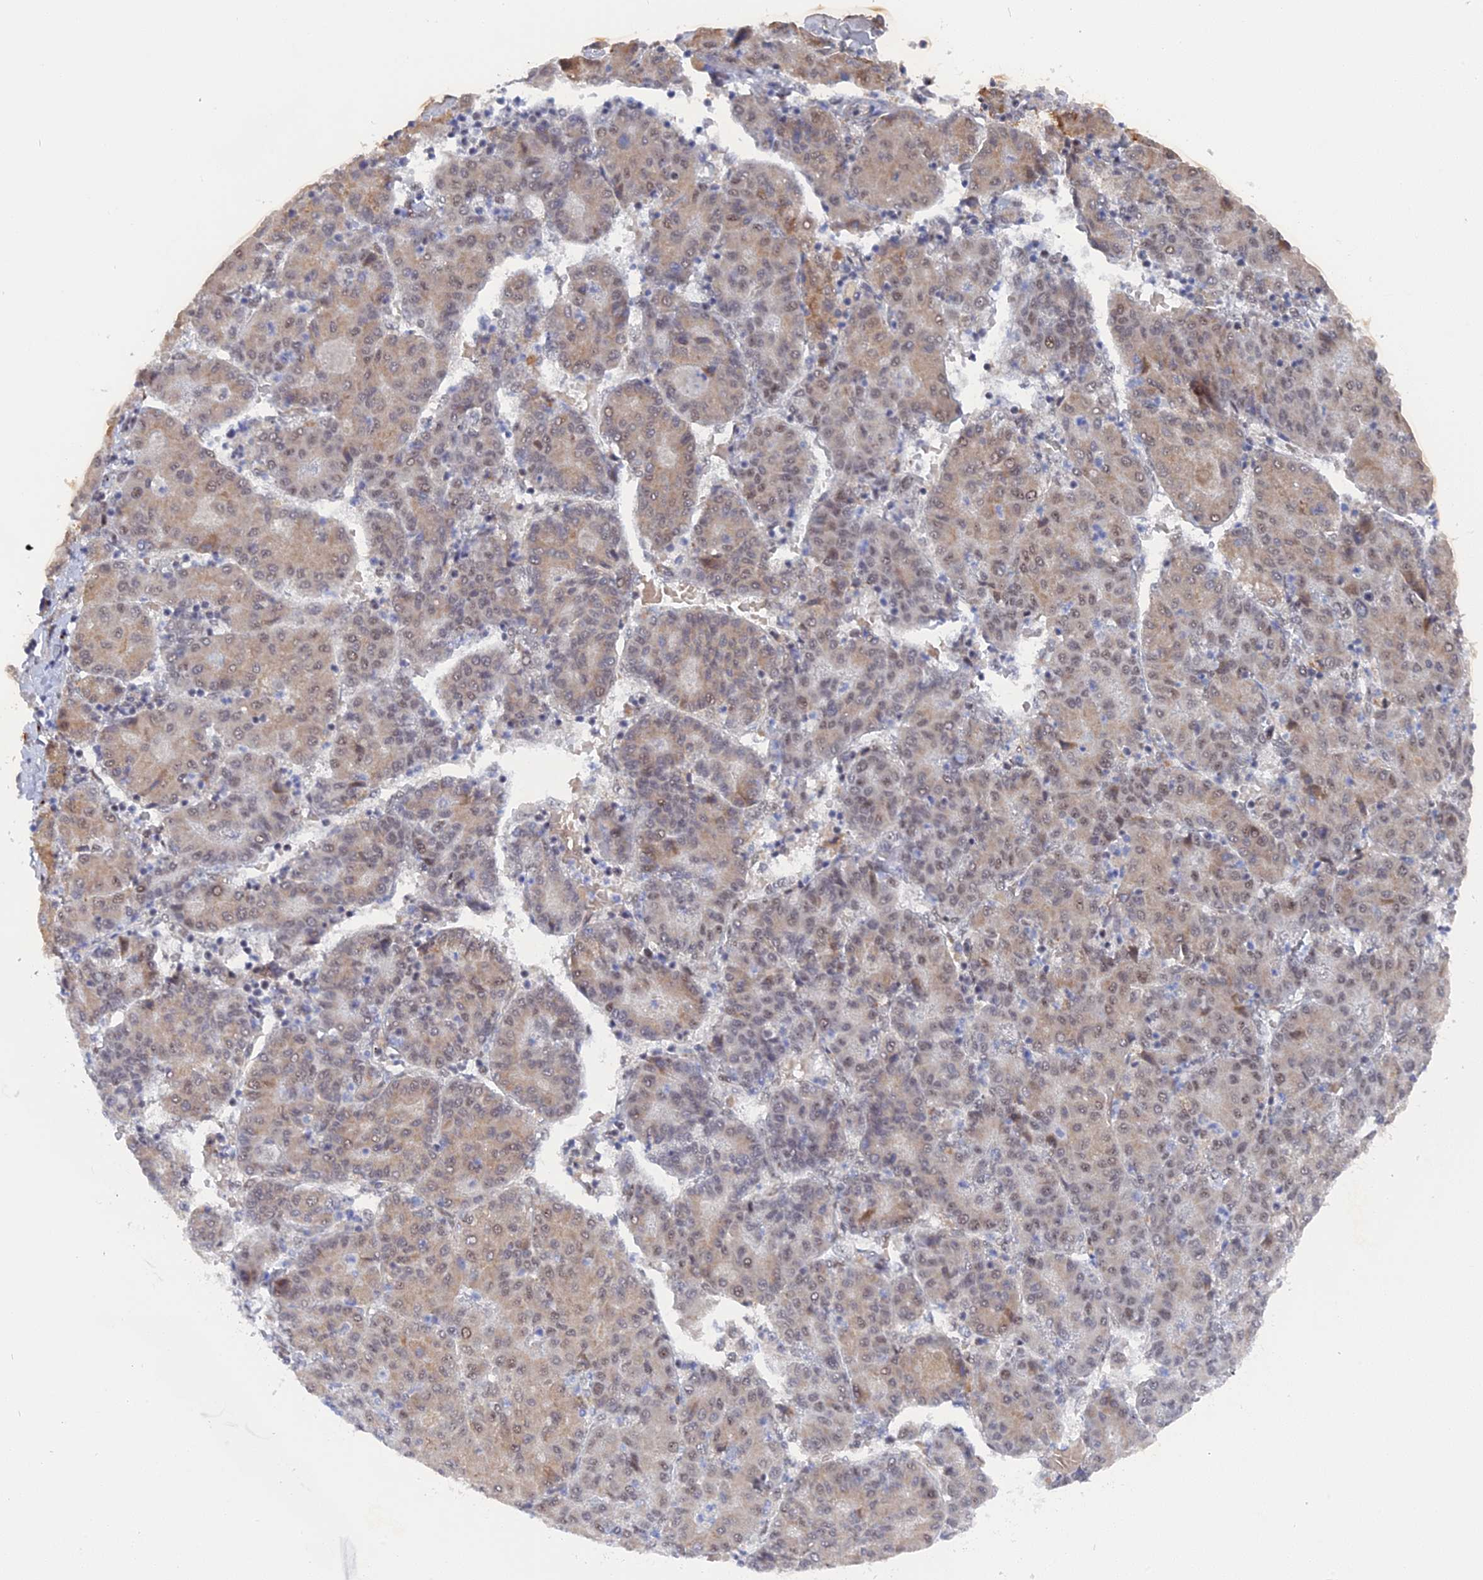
{"staining": {"intensity": "weak", "quantity": ">75%", "location": "cytoplasmic/membranous,nuclear"}, "tissue": "liver cancer", "cell_type": "Tumor cells", "image_type": "cancer", "snomed": [{"axis": "morphology", "description": "Carcinoma, Hepatocellular, NOS"}, {"axis": "topography", "description": "Liver"}], "caption": "High-power microscopy captured an immunohistochemistry micrograph of liver cancer (hepatocellular carcinoma), revealing weak cytoplasmic/membranous and nuclear staining in approximately >75% of tumor cells. Using DAB (3,3'-diaminobenzidine) (brown) and hematoxylin (blue) stains, captured at high magnification using brightfield microscopy.", "gene": "CCDC85A", "patient": {"sex": "male", "age": 65}}